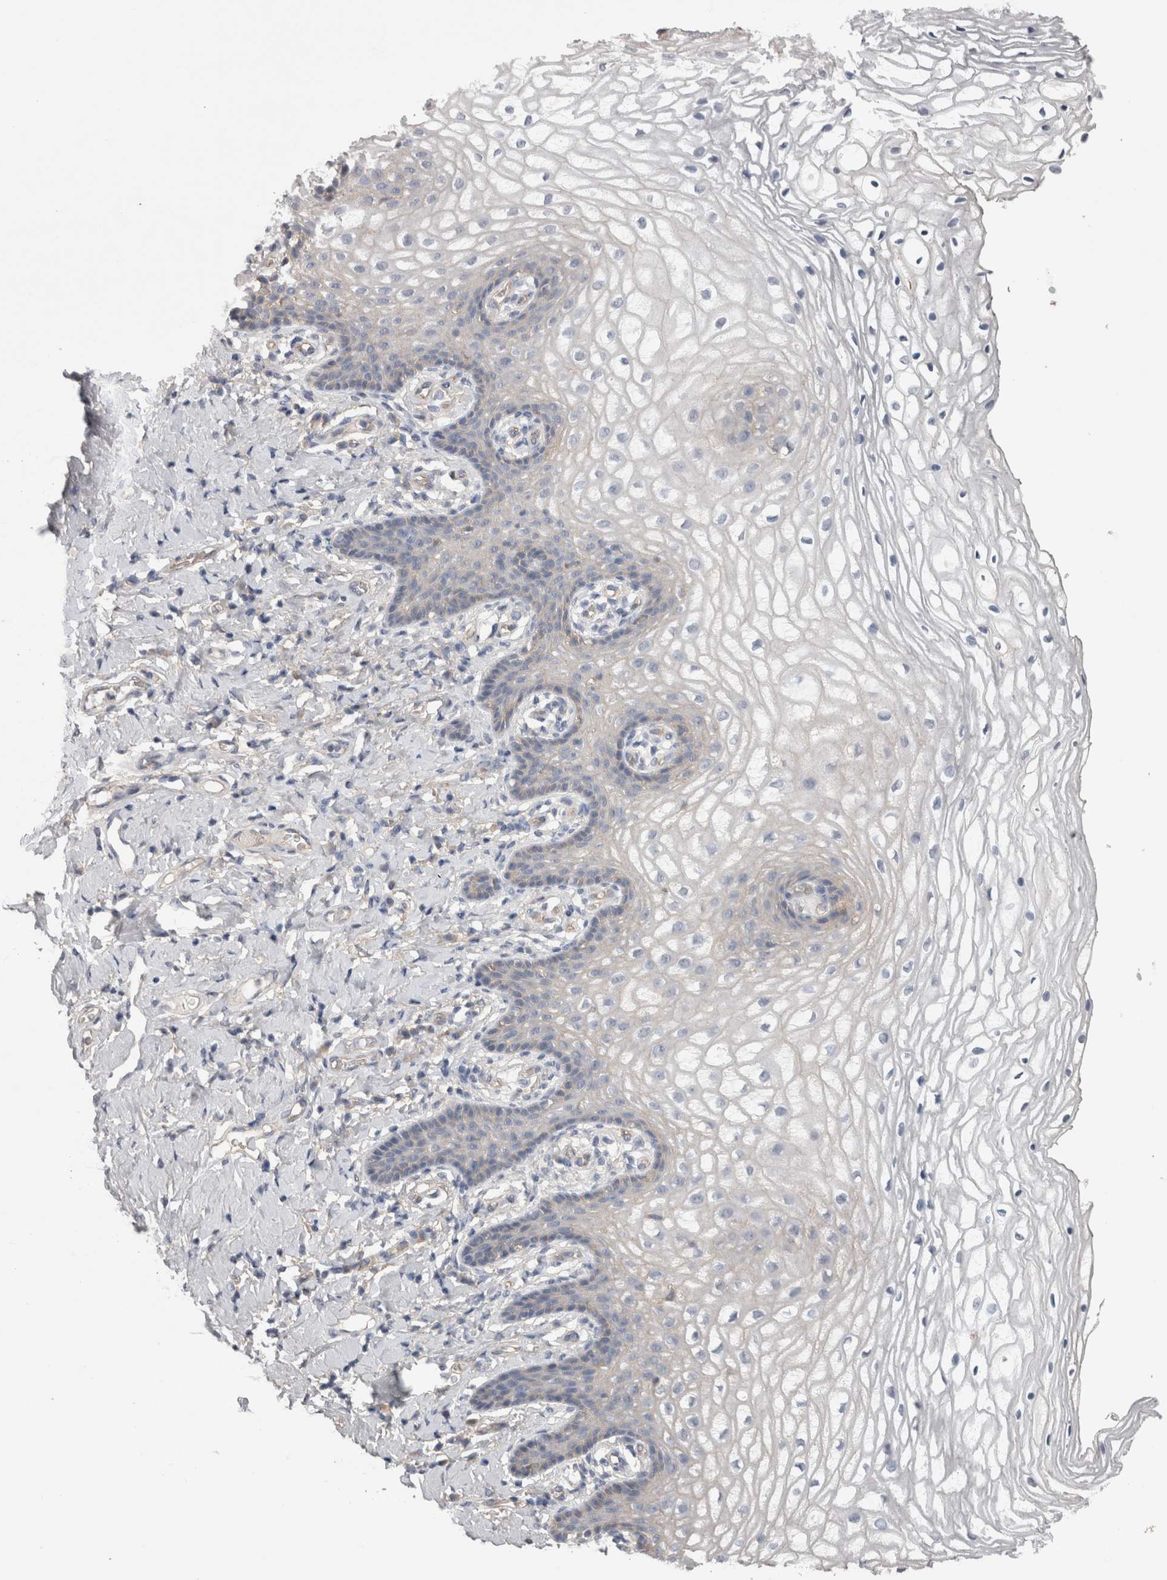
{"staining": {"intensity": "negative", "quantity": "none", "location": "none"}, "tissue": "vagina", "cell_type": "Squamous epithelial cells", "image_type": "normal", "snomed": [{"axis": "morphology", "description": "Normal tissue, NOS"}, {"axis": "topography", "description": "Vagina"}], "caption": "Protein analysis of normal vagina displays no significant staining in squamous epithelial cells. (Stains: DAB (3,3'-diaminobenzidine) IHC with hematoxylin counter stain, Microscopy: brightfield microscopy at high magnification).", "gene": "NECTIN2", "patient": {"sex": "female", "age": 60}}